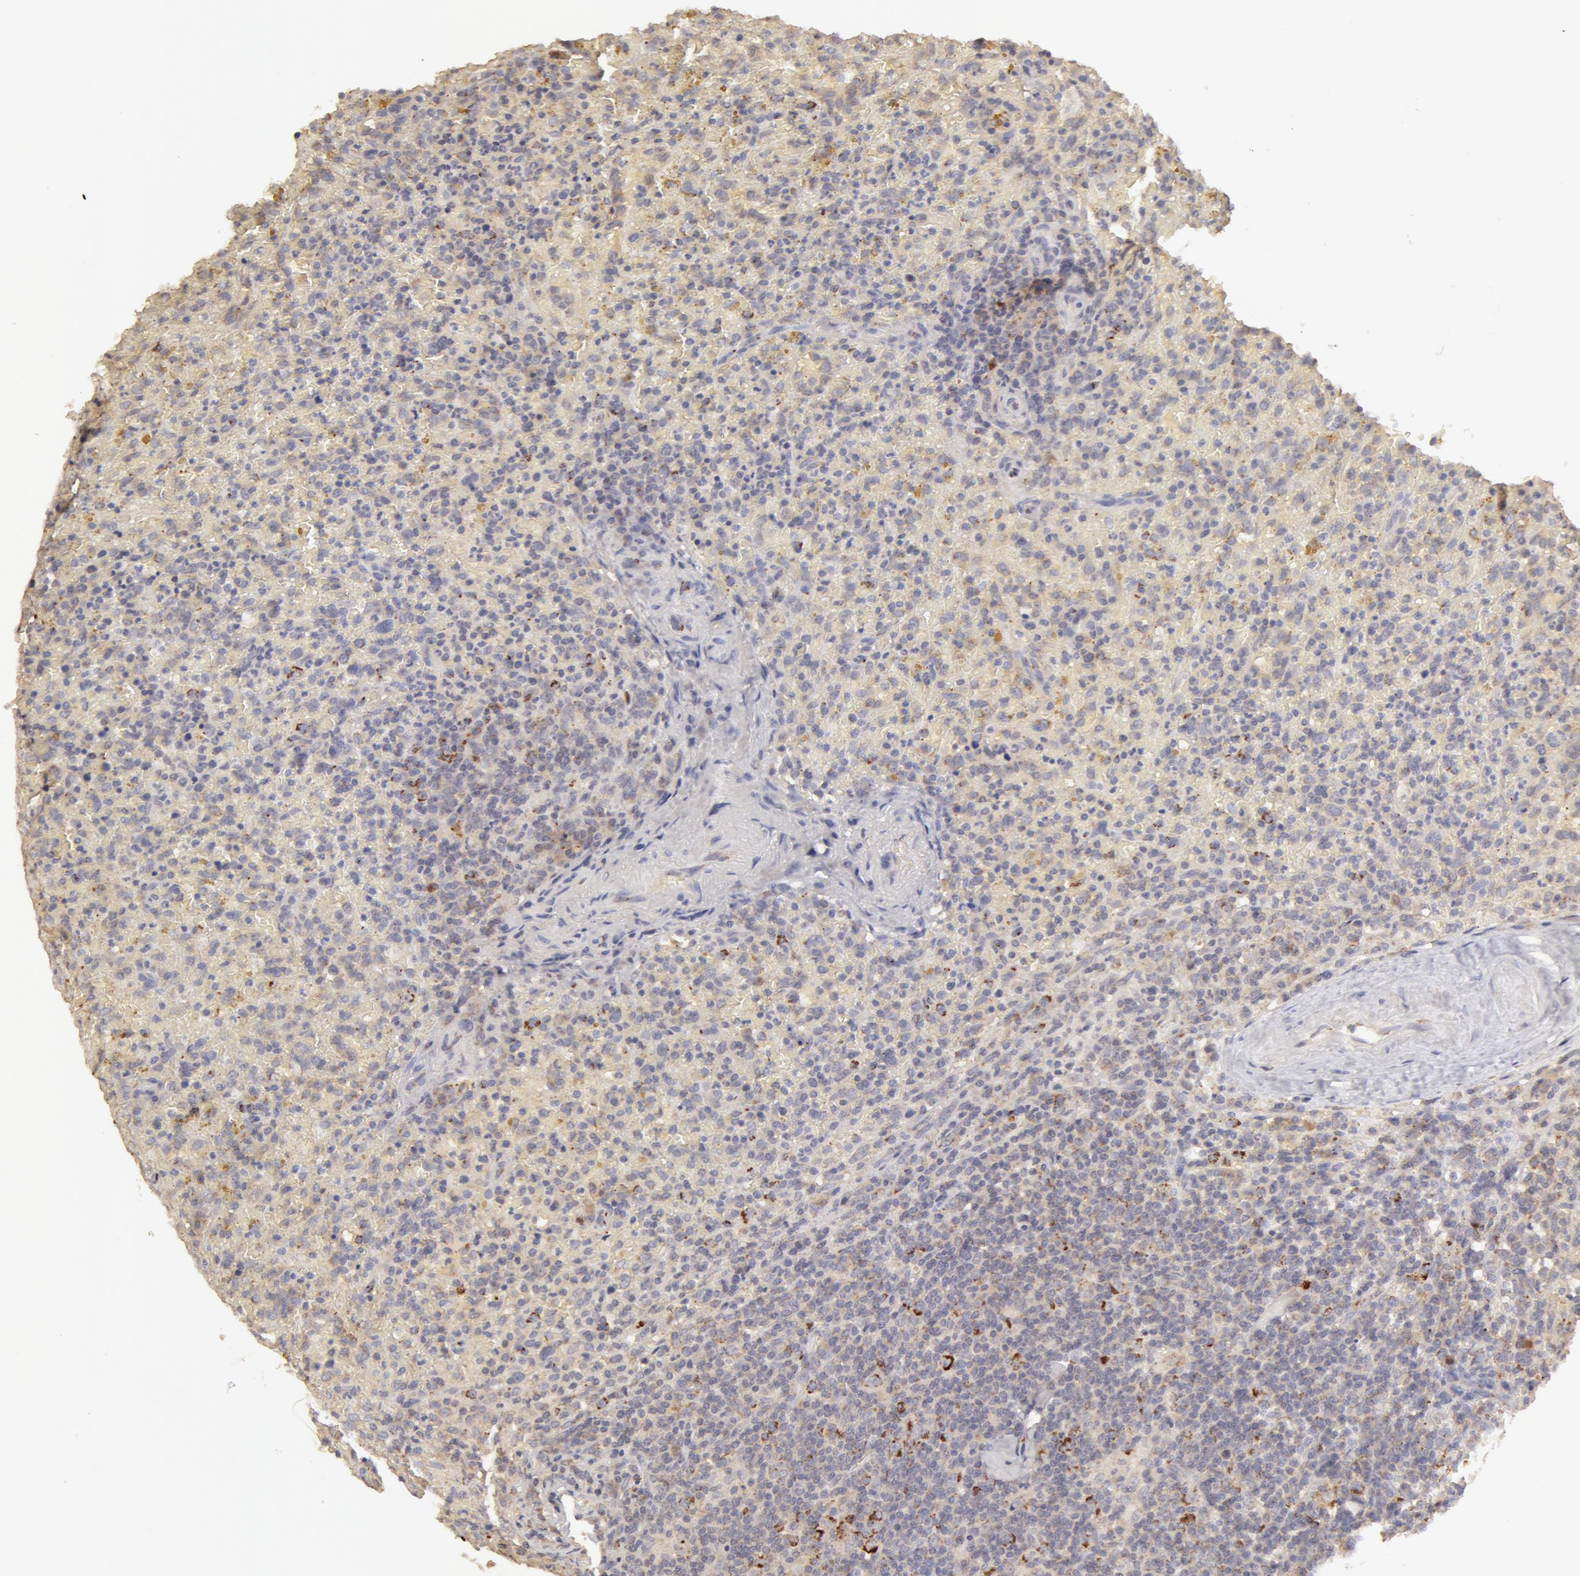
{"staining": {"intensity": "moderate", "quantity": "<25%", "location": "cytoplasmic/membranous"}, "tissue": "lymphoma", "cell_type": "Tumor cells", "image_type": "cancer", "snomed": [{"axis": "morphology", "description": "Malignant lymphoma, non-Hodgkin's type, High grade"}, {"axis": "topography", "description": "Spleen"}, {"axis": "topography", "description": "Lymph node"}], "caption": "Protein expression analysis of human lymphoma reveals moderate cytoplasmic/membranous positivity in about <25% of tumor cells. Immunohistochemistry stains the protein of interest in brown and the nuclei are stained blue.", "gene": "ADPRH", "patient": {"sex": "female", "age": 70}}